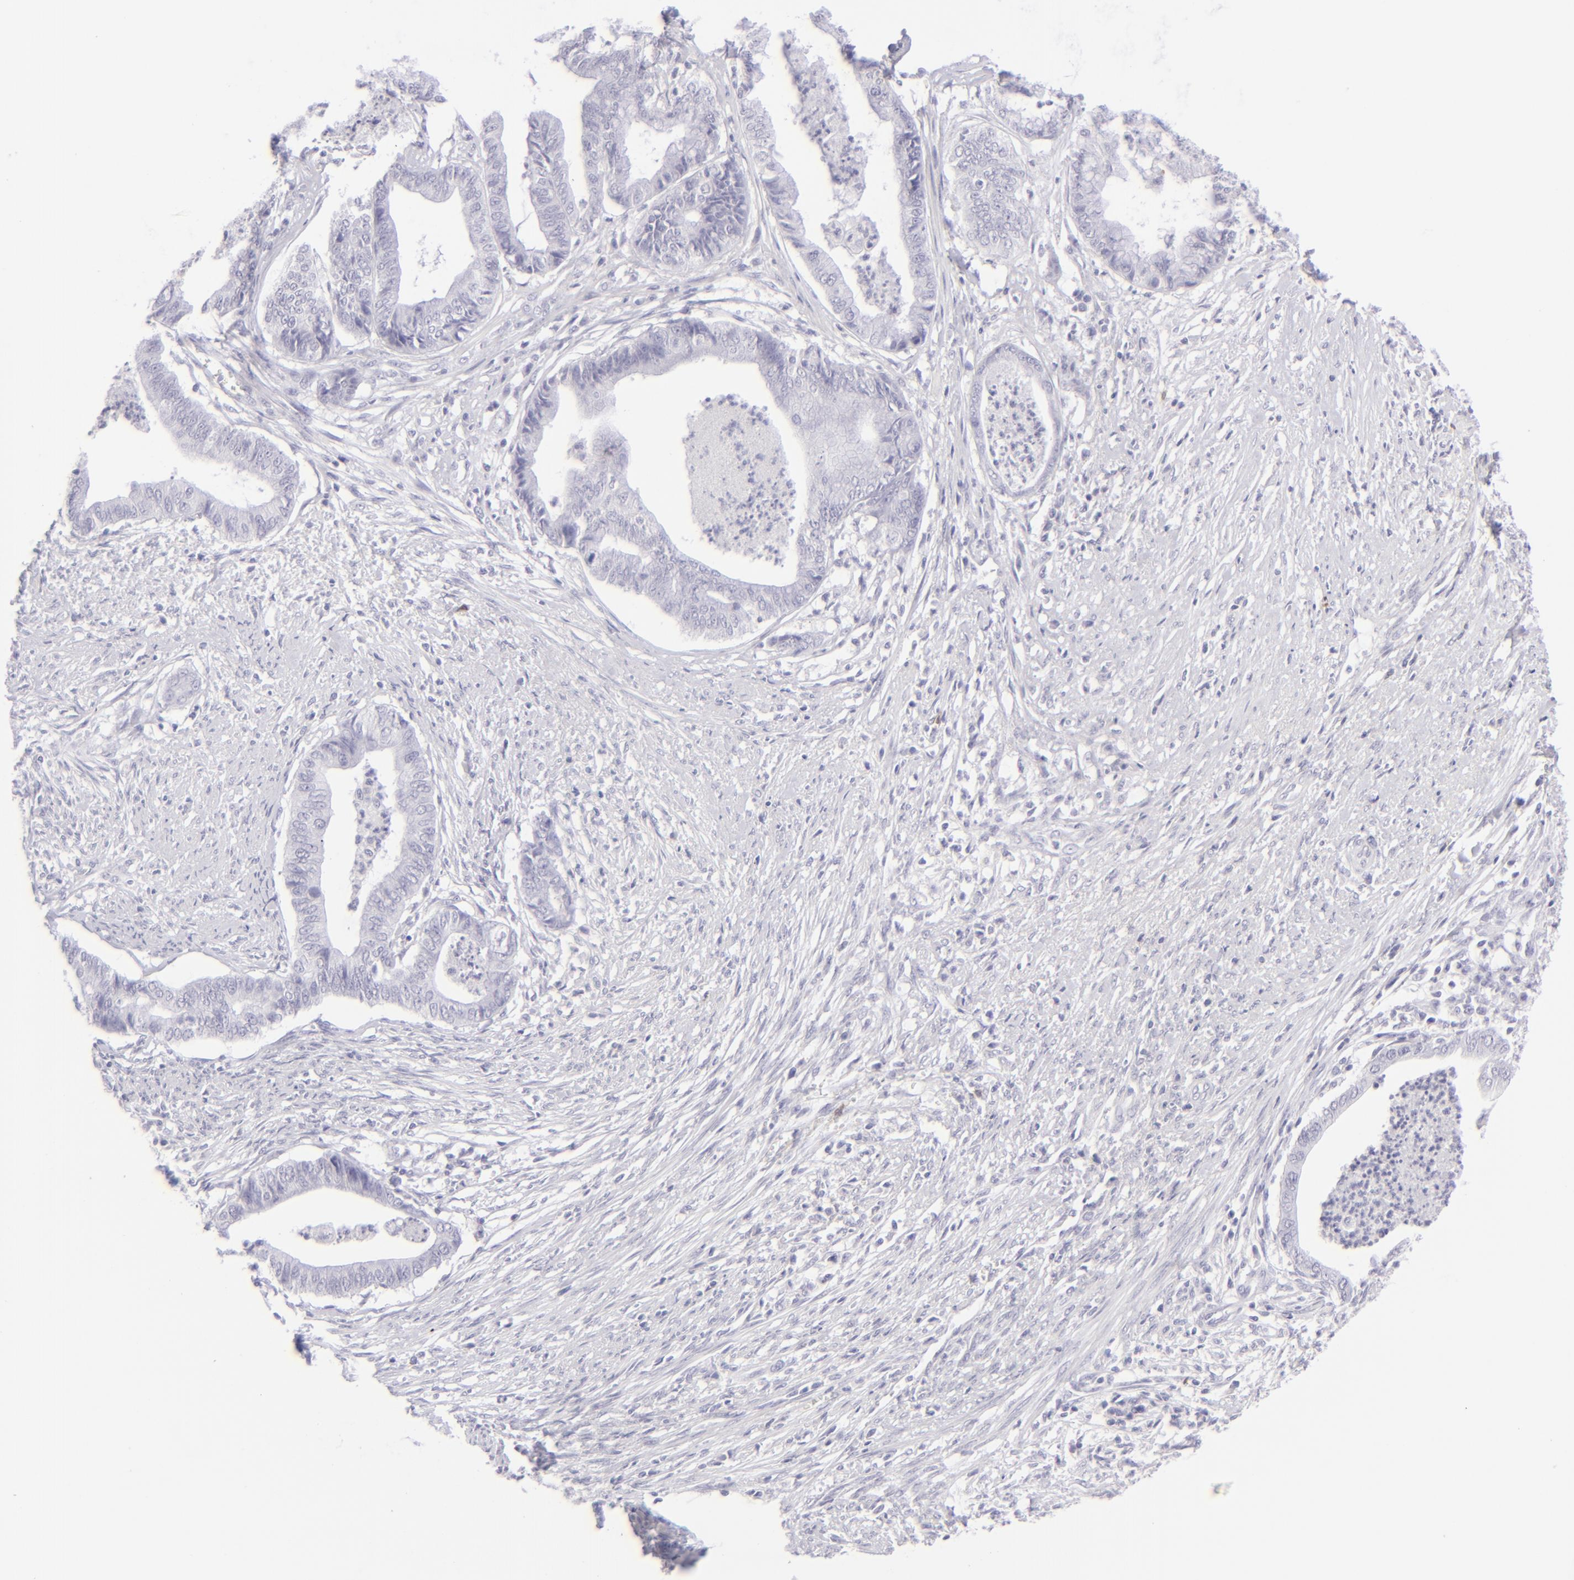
{"staining": {"intensity": "negative", "quantity": "none", "location": "none"}, "tissue": "endometrial cancer", "cell_type": "Tumor cells", "image_type": "cancer", "snomed": [{"axis": "morphology", "description": "Necrosis, NOS"}, {"axis": "morphology", "description": "Adenocarcinoma, NOS"}, {"axis": "topography", "description": "Endometrium"}], "caption": "This is a micrograph of immunohistochemistry staining of endometrial cancer, which shows no expression in tumor cells.", "gene": "FCER2", "patient": {"sex": "female", "age": 79}}